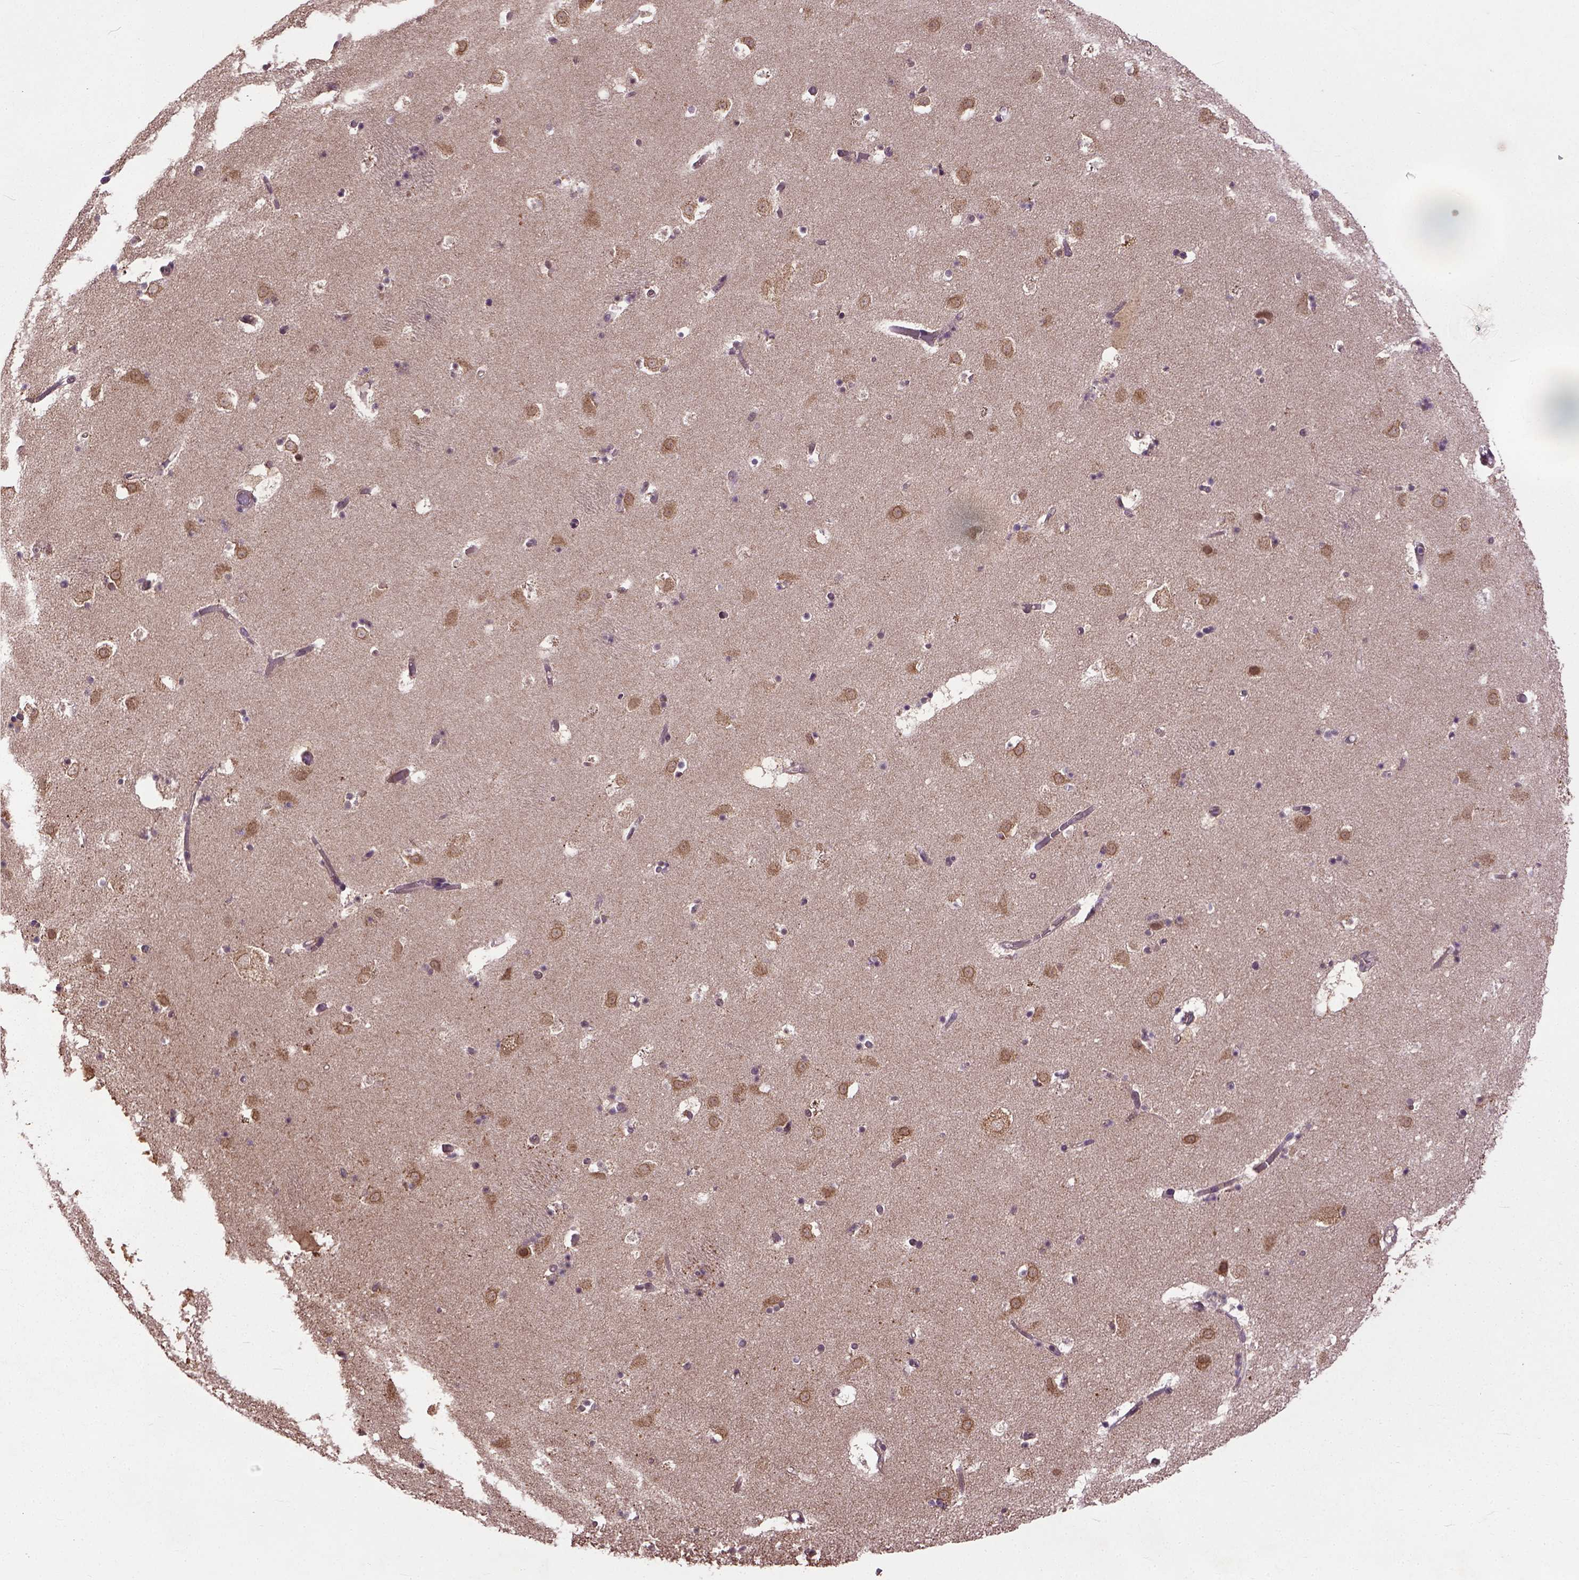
{"staining": {"intensity": "moderate", "quantity": "25%-75%", "location": "cytoplasmic/membranous"}, "tissue": "caudate", "cell_type": "Glial cells", "image_type": "normal", "snomed": [{"axis": "morphology", "description": "Normal tissue, NOS"}, {"axis": "topography", "description": "Lateral ventricle wall"}], "caption": "An immunohistochemistry micrograph of unremarkable tissue is shown. Protein staining in brown highlights moderate cytoplasmic/membranous positivity in caudate within glial cells. The staining was performed using DAB, with brown indicating positive protein expression. Nuclei are stained blue with hematoxylin.", "gene": "UBA3", "patient": {"sex": "female", "age": 42}}